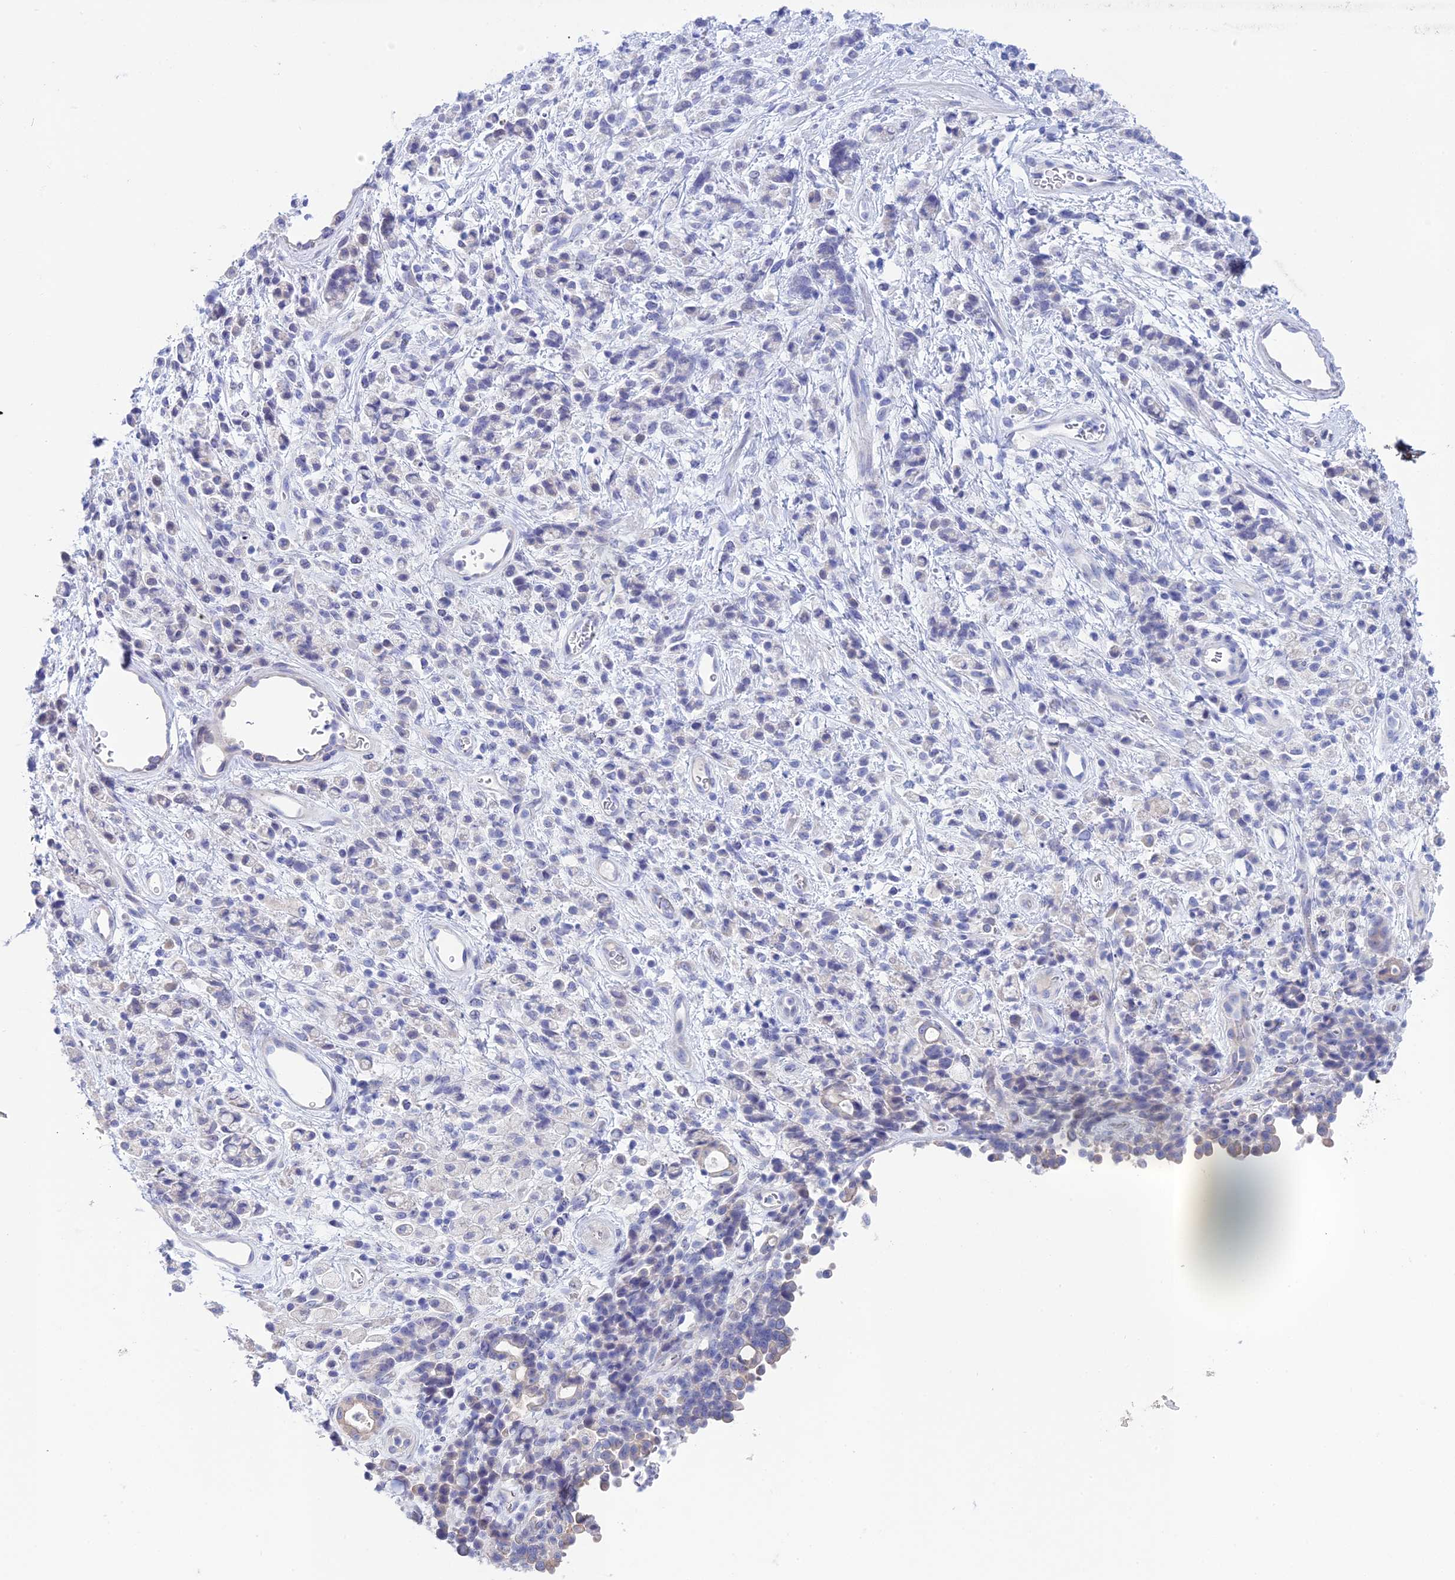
{"staining": {"intensity": "negative", "quantity": "none", "location": "none"}, "tissue": "stomach cancer", "cell_type": "Tumor cells", "image_type": "cancer", "snomed": [{"axis": "morphology", "description": "Adenocarcinoma, NOS"}, {"axis": "topography", "description": "Stomach"}], "caption": "There is no significant positivity in tumor cells of stomach adenocarcinoma.", "gene": "BTBD19", "patient": {"sex": "female", "age": 60}}